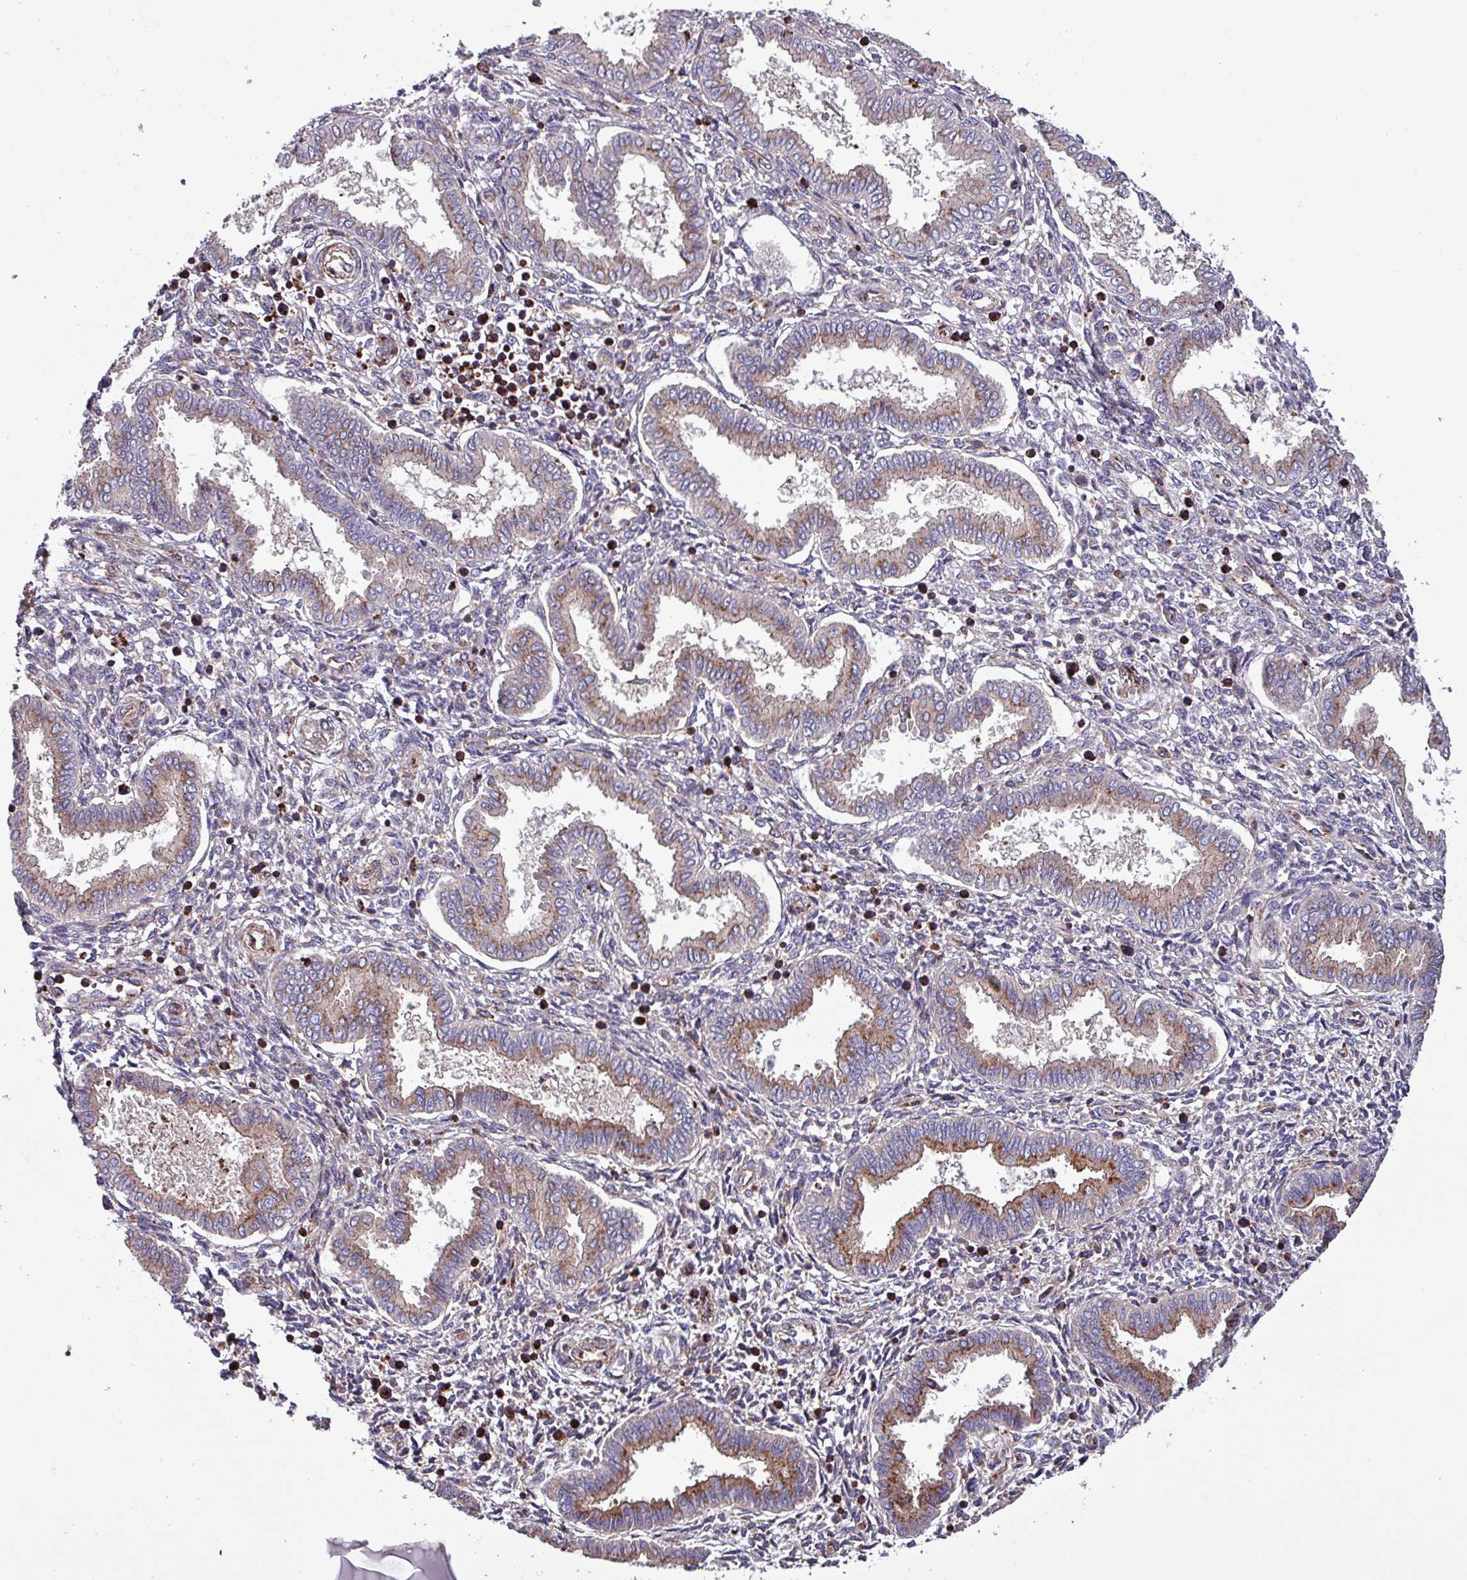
{"staining": {"intensity": "negative", "quantity": "none", "location": "none"}, "tissue": "endometrium", "cell_type": "Cells in endometrial stroma", "image_type": "normal", "snomed": [{"axis": "morphology", "description": "Normal tissue, NOS"}, {"axis": "topography", "description": "Endometrium"}], "caption": "This is an IHC image of benign human endometrium. There is no staining in cells in endometrial stroma.", "gene": "VAMP4", "patient": {"sex": "female", "age": 24}}